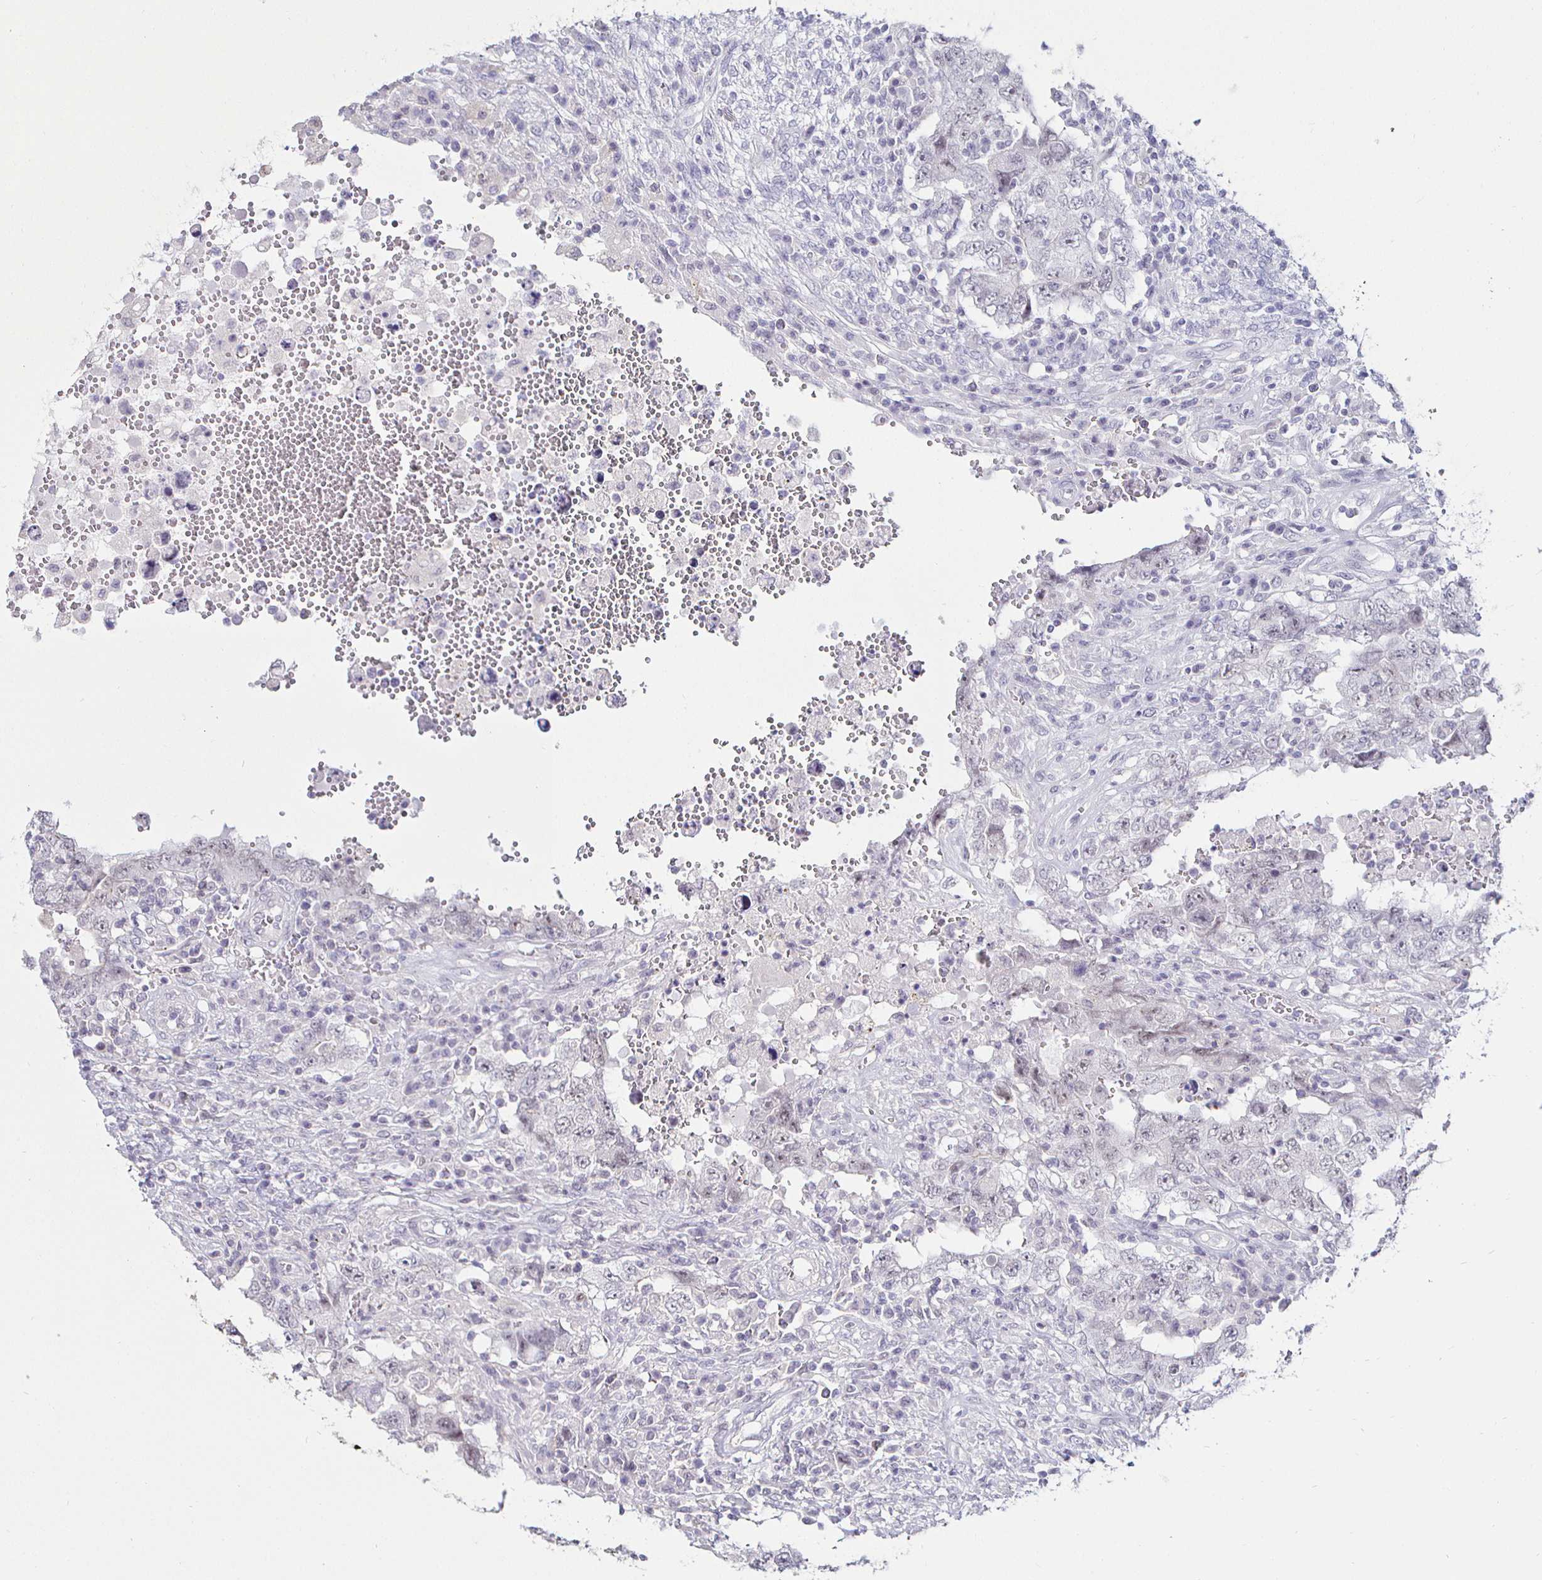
{"staining": {"intensity": "negative", "quantity": "none", "location": "none"}, "tissue": "testis cancer", "cell_type": "Tumor cells", "image_type": "cancer", "snomed": [{"axis": "morphology", "description": "Carcinoma, Embryonal, NOS"}, {"axis": "topography", "description": "Testis"}], "caption": "An immunohistochemistry (IHC) image of testis embryonal carcinoma is shown. There is no staining in tumor cells of testis embryonal carcinoma.", "gene": "MLH1", "patient": {"sex": "male", "age": 26}}